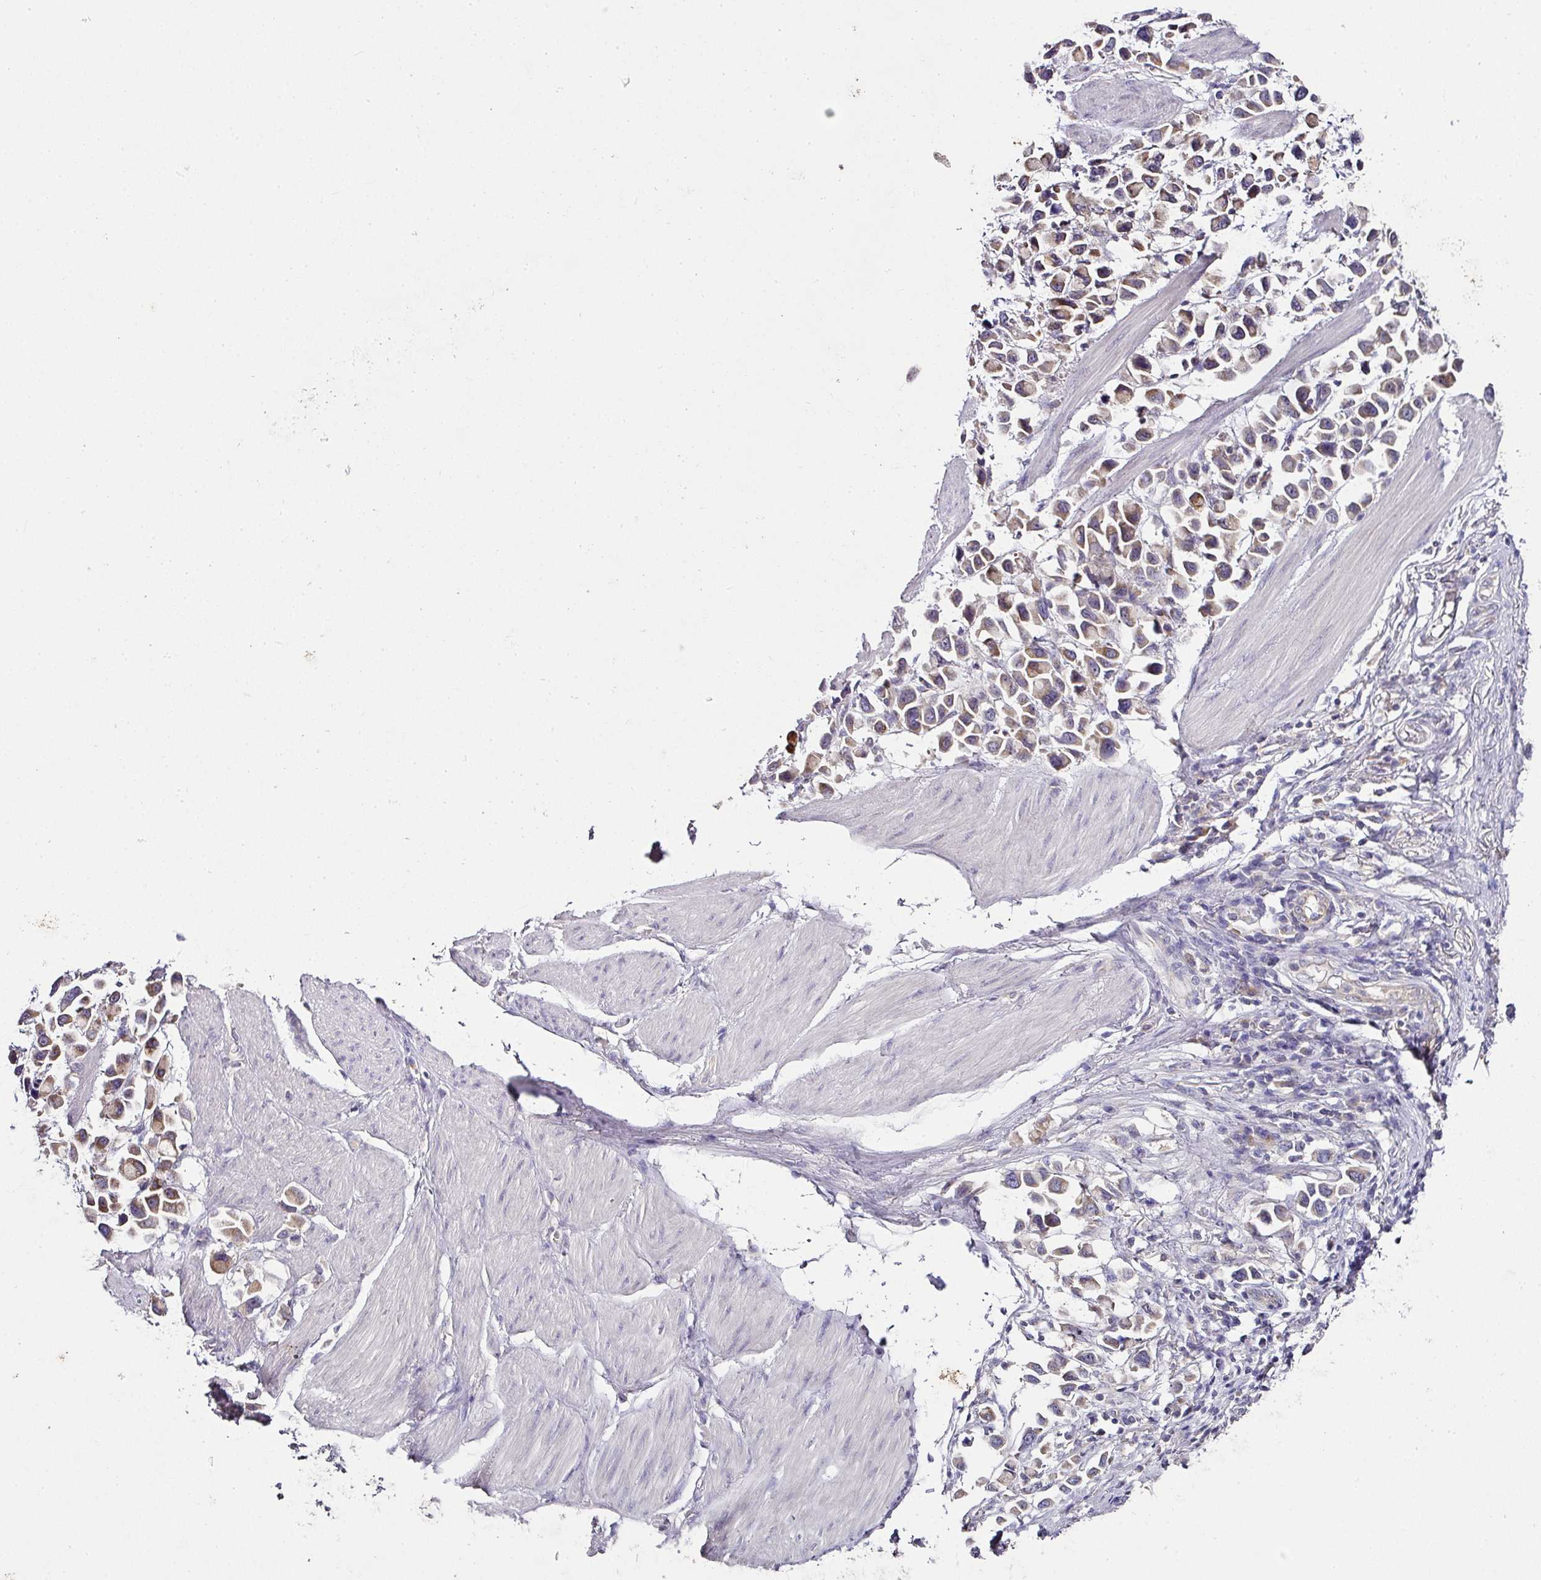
{"staining": {"intensity": "moderate", "quantity": "25%-75%", "location": "cytoplasmic/membranous"}, "tissue": "stomach cancer", "cell_type": "Tumor cells", "image_type": "cancer", "snomed": [{"axis": "morphology", "description": "Adenocarcinoma, NOS"}, {"axis": "topography", "description": "Stomach"}], "caption": "The photomicrograph shows staining of stomach cancer (adenocarcinoma), revealing moderate cytoplasmic/membranous protein staining (brown color) within tumor cells. Using DAB (3,3'-diaminobenzidine) (brown) and hematoxylin (blue) stains, captured at high magnification using brightfield microscopy.", "gene": "SKIC2", "patient": {"sex": "female", "age": 81}}